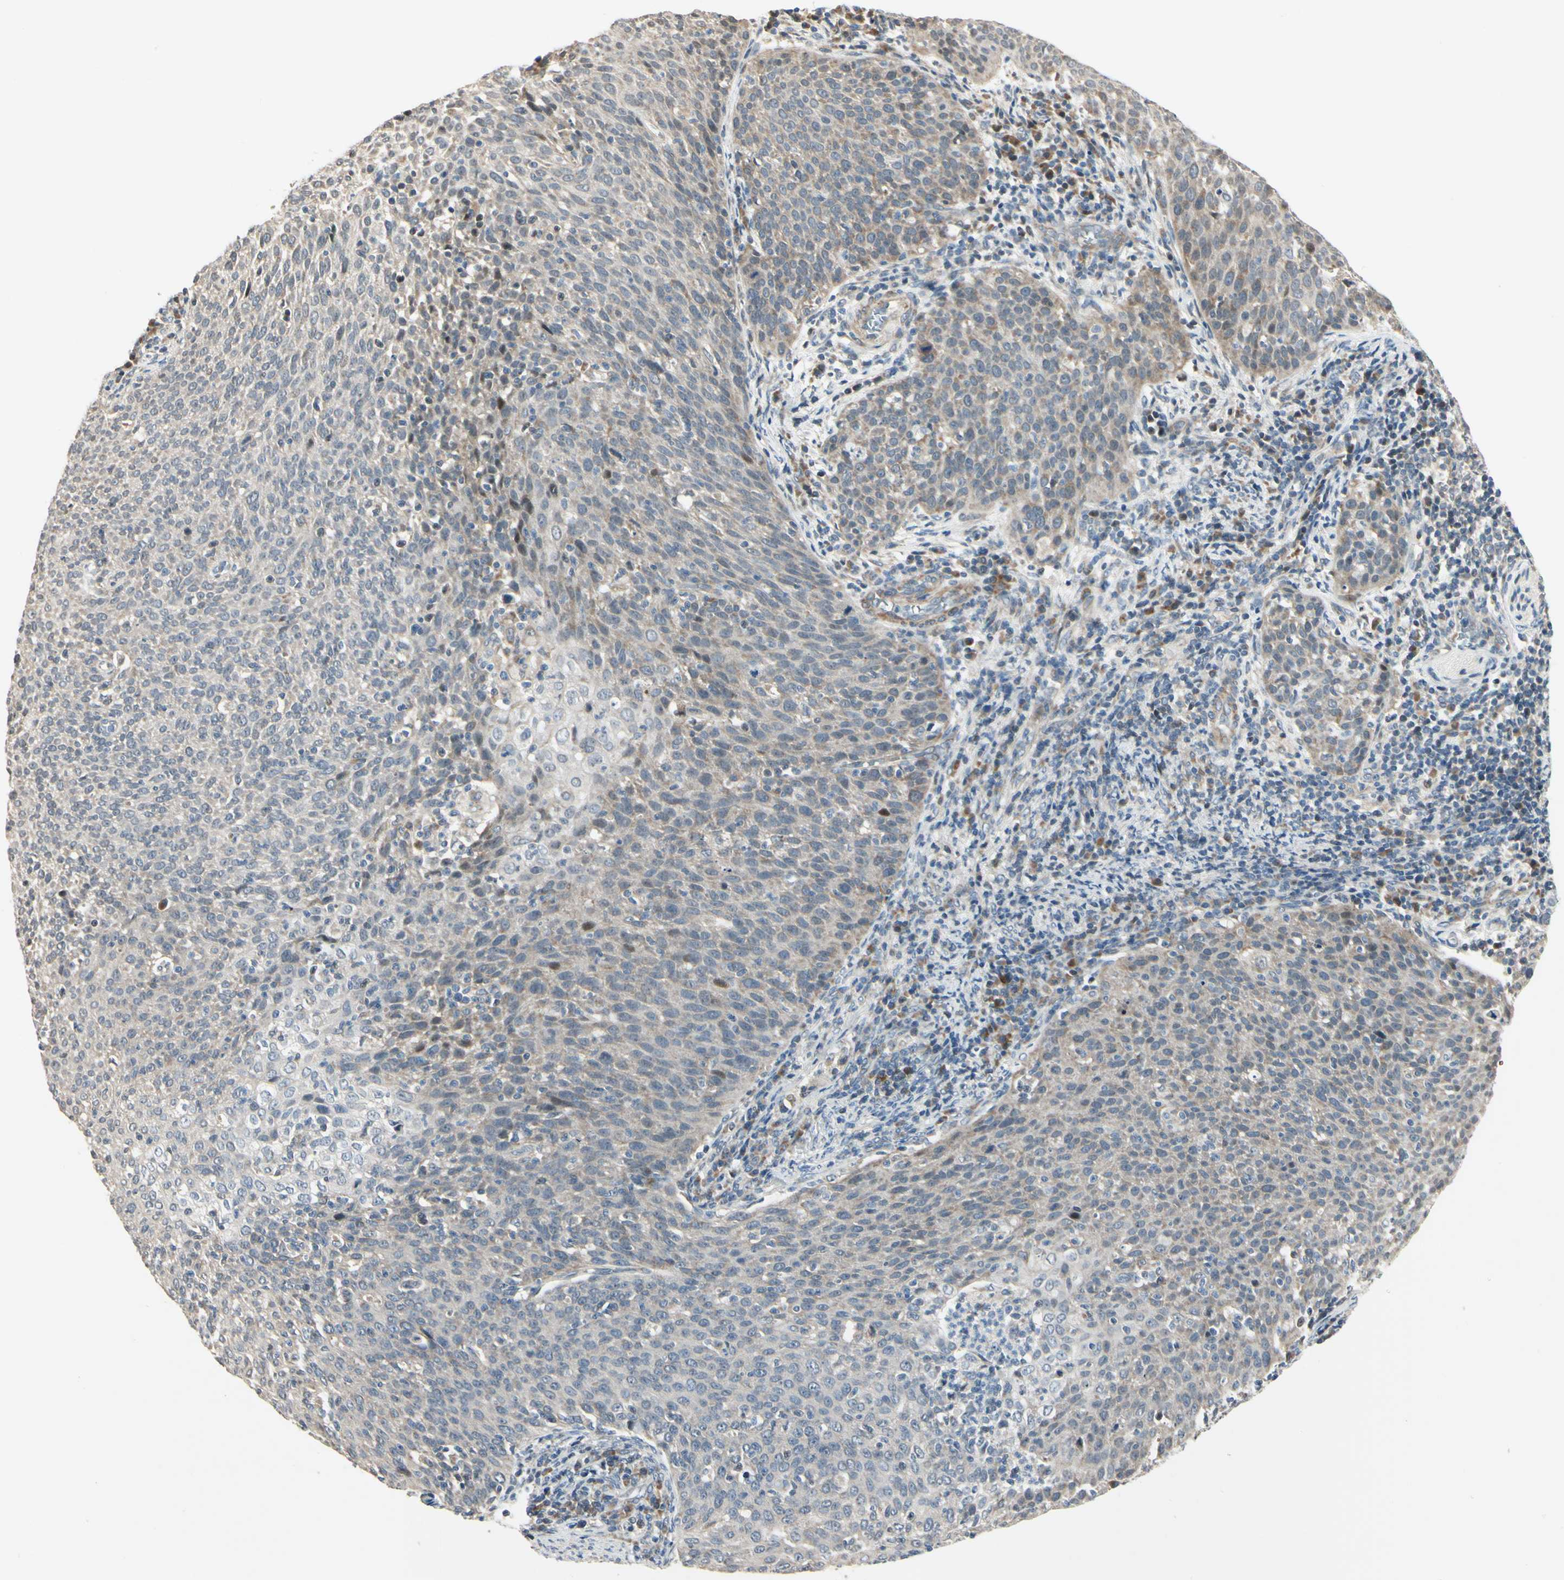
{"staining": {"intensity": "weak", "quantity": ">75%", "location": "cytoplasmic/membranous"}, "tissue": "cervical cancer", "cell_type": "Tumor cells", "image_type": "cancer", "snomed": [{"axis": "morphology", "description": "Squamous cell carcinoma, NOS"}, {"axis": "topography", "description": "Cervix"}], "caption": "Immunohistochemistry image of human cervical cancer (squamous cell carcinoma) stained for a protein (brown), which reveals low levels of weak cytoplasmic/membranous staining in about >75% of tumor cells.", "gene": "P4HA3", "patient": {"sex": "female", "age": 38}}